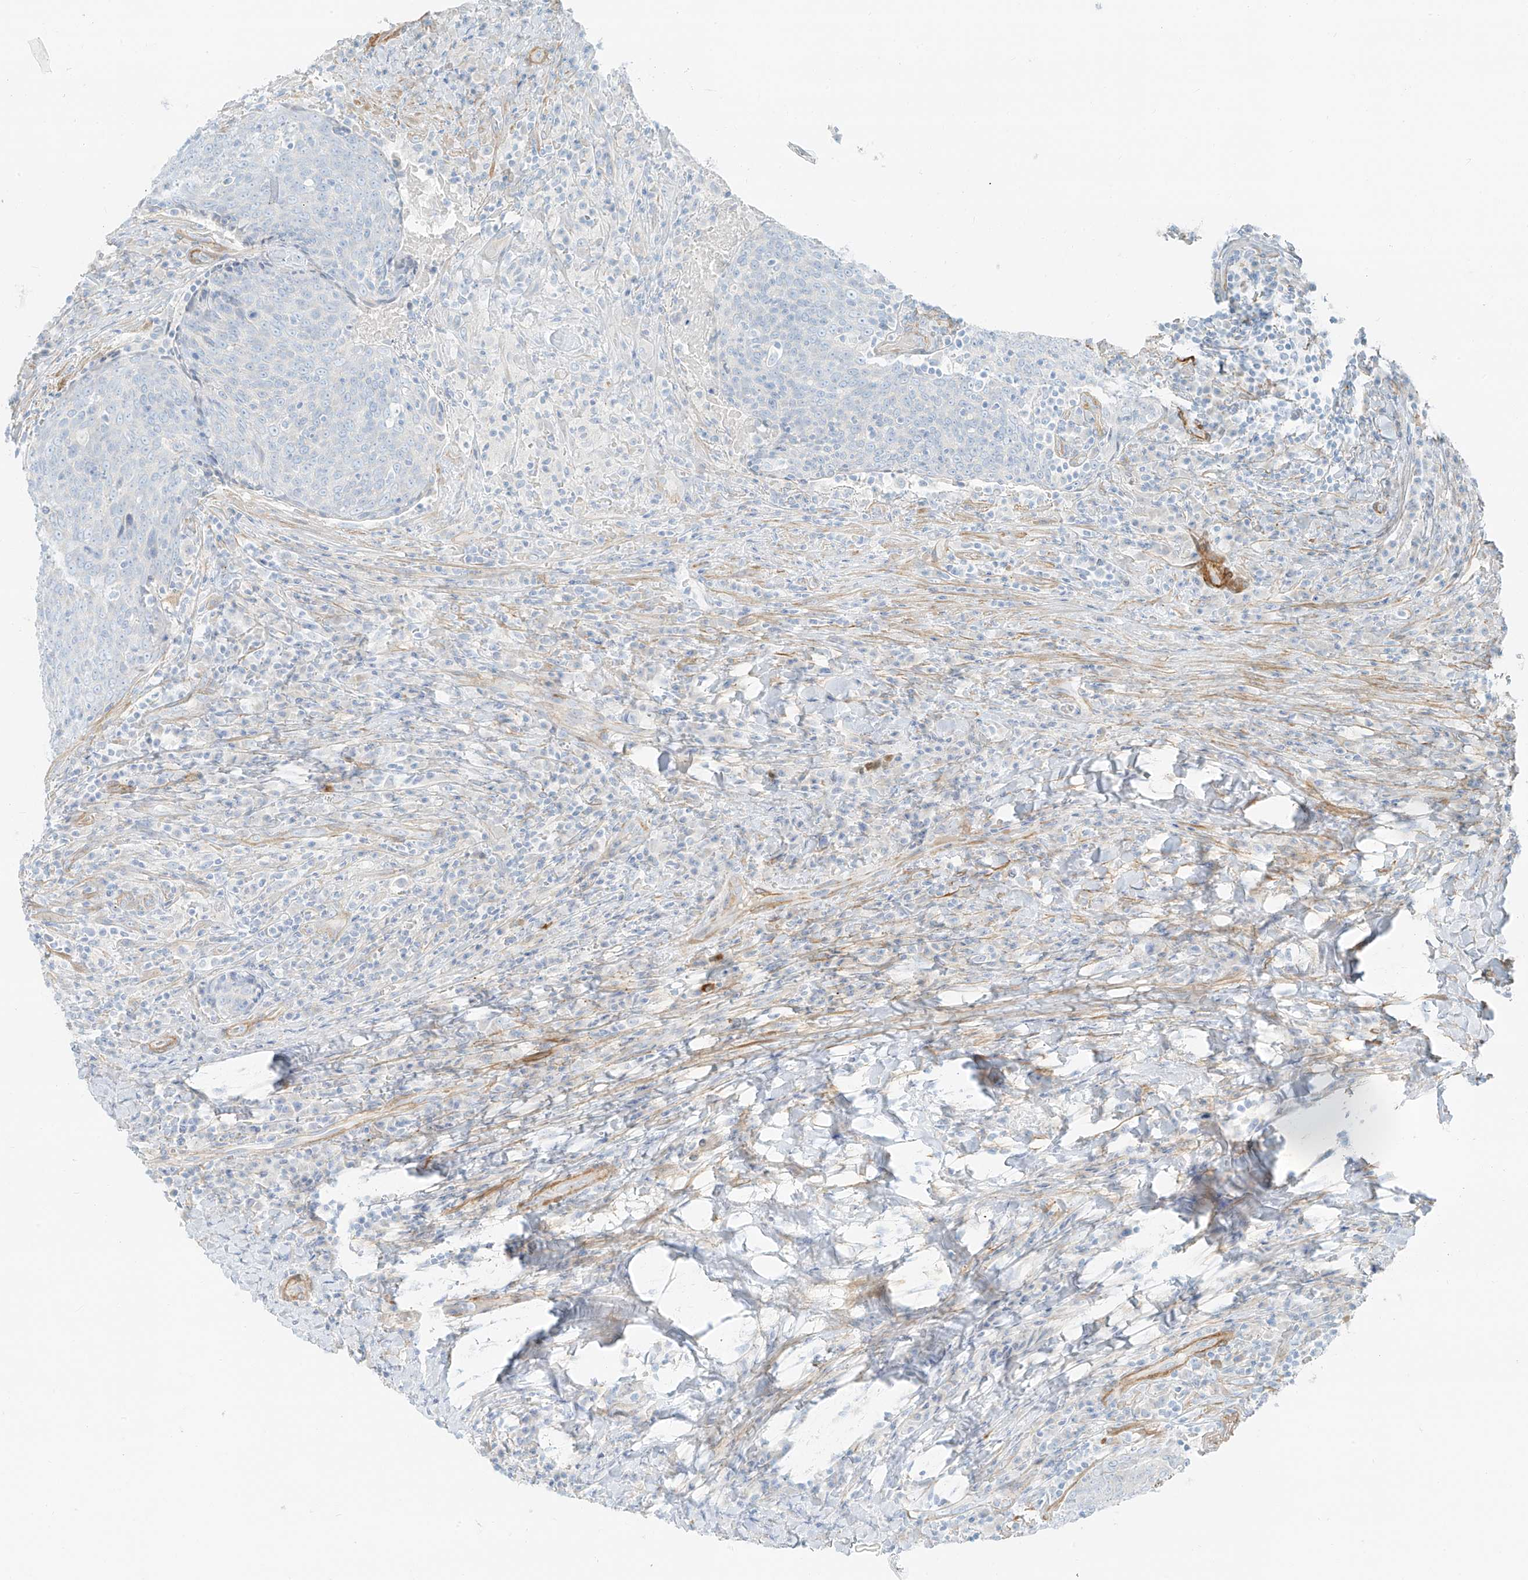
{"staining": {"intensity": "negative", "quantity": "none", "location": "none"}, "tissue": "head and neck cancer", "cell_type": "Tumor cells", "image_type": "cancer", "snomed": [{"axis": "morphology", "description": "Squamous cell carcinoma, NOS"}, {"axis": "morphology", "description": "Squamous cell carcinoma, metastatic, NOS"}, {"axis": "topography", "description": "Lymph node"}, {"axis": "topography", "description": "Head-Neck"}], "caption": "Immunohistochemistry (IHC) of human head and neck metastatic squamous cell carcinoma reveals no expression in tumor cells. (DAB immunohistochemistry (IHC) with hematoxylin counter stain).", "gene": "SMCP", "patient": {"sex": "male", "age": 62}}